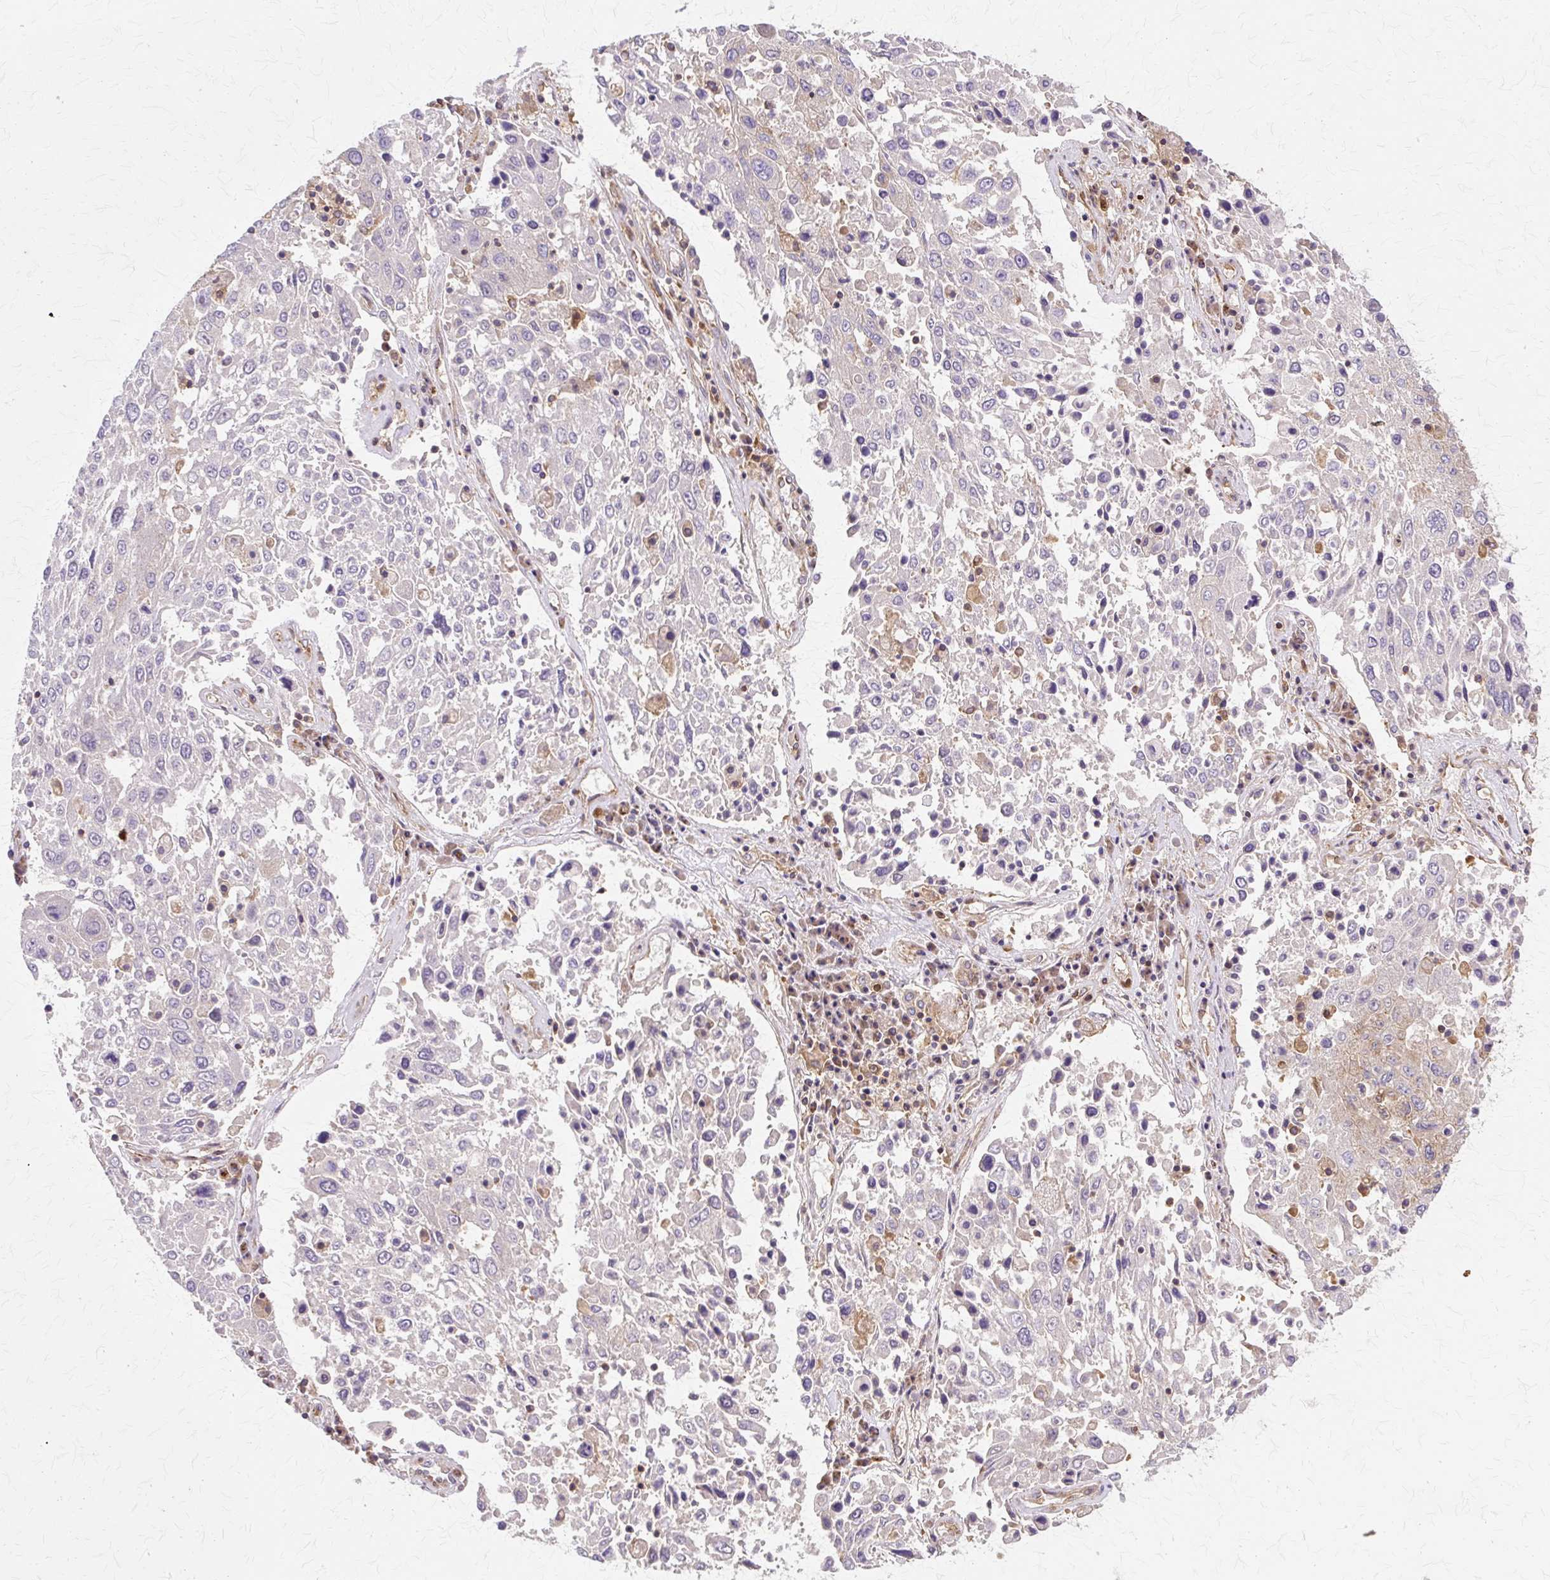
{"staining": {"intensity": "negative", "quantity": "none", "location": "none"}, "tissue": "lung cancer", "cell_type": "Tumor cells", "image_type": "cancer", "snomed": [{"axis": "morphology", "description": "Squamous cell carcinoma, NOS"}, {"axis": "topography", "description": "Lung"}], "caption": "Squamous cell carcinoma (lung) was stained to show a protein in brown. There is no significant positivity in tumor cells.", "gene": "COPB1", "patient": {"sex": "male", "age": 65}}